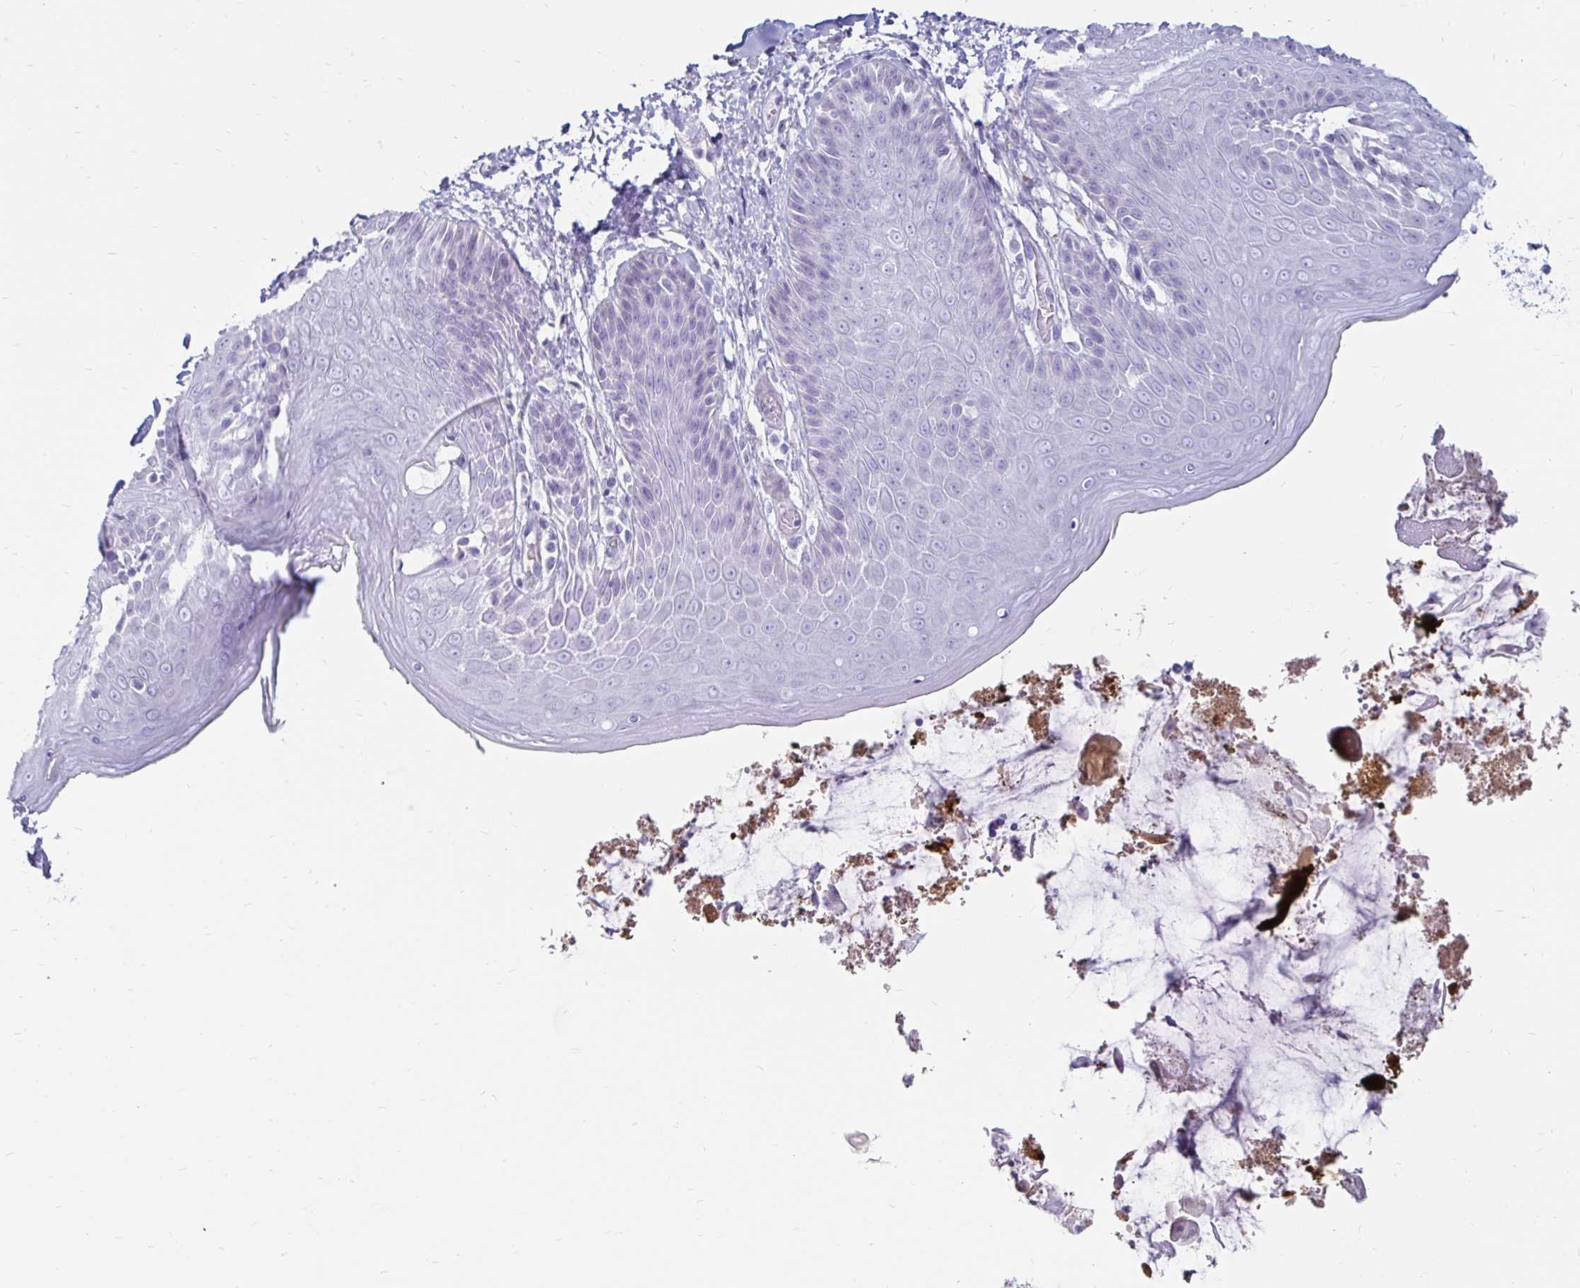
{"staining": {"intensity": "negative", "quantity": "none", "location": "none"}, "tissue": "skin", "cell_type": "Epidermal cells", "image_type": "normal", "snomed": [{"axis": "morphology", "description": "Normal tissue, NOS"}, {"axis": "topography", "description": "Anal"}, {"axis": "topography", "description": "Peripheral nerve tissue"}], "caption": "Protein analysis of unremarkable skin exhibits no significant expression in epidermal cells. (Stains: DAB immunohistochemistry with hematoxylin counter stain, Microscopy: brightfield microscopy at high magnification).", "gene": "TIMP1", "patient": {"sex": "male", "age": 51}}